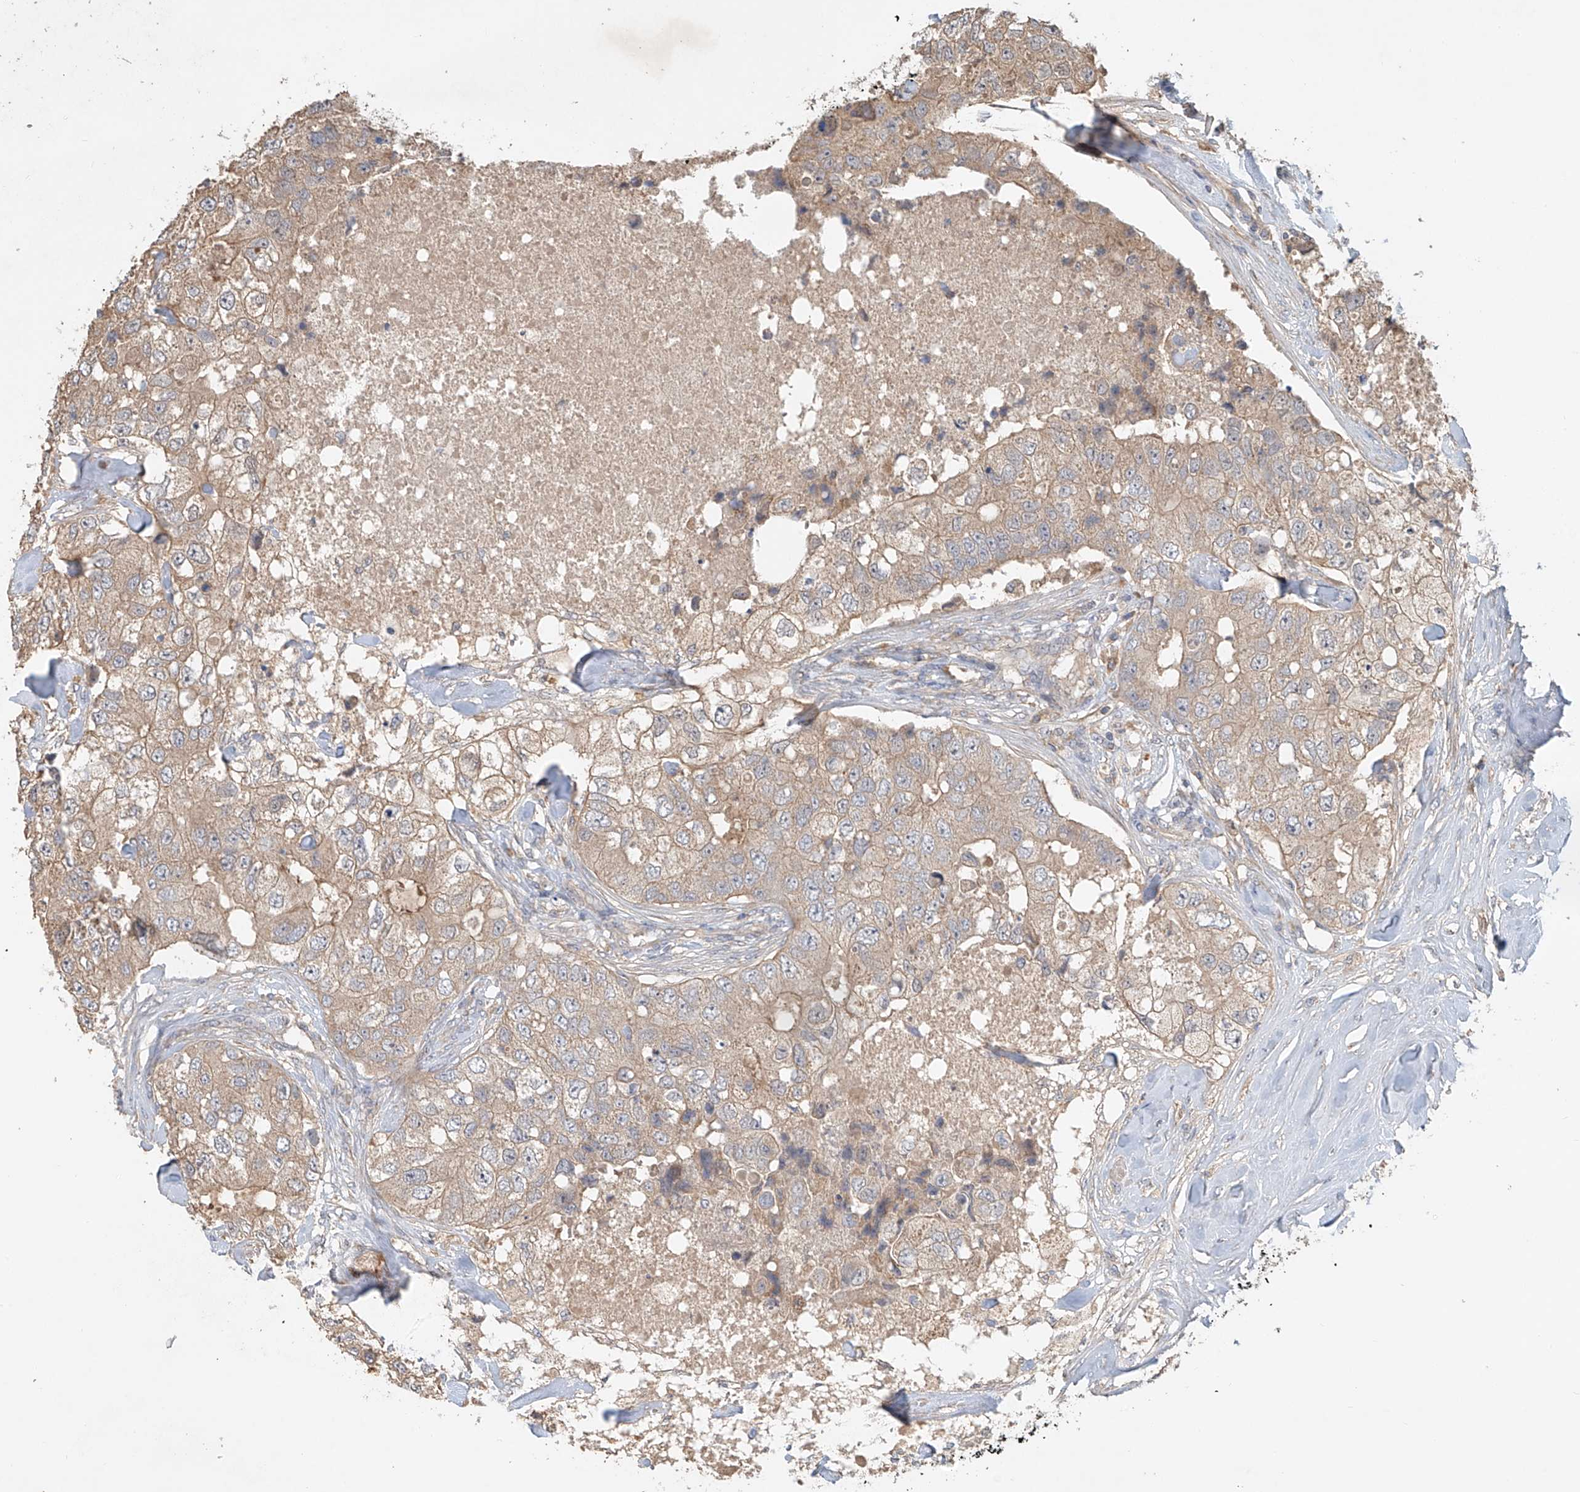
{"staining": {"intensity": "weak", "quantity": ">75%", "location": "cytoplasmic/membranous"}, "tissue": "breast cancer", "cell_type": "Tumor cells", "image_type": "cancer", "snomed": [{"axis": "morphology", "description": "Duct carcinoma"}, {"axis": "topography", "description": "Breast"}], "caption": "A histopathology image of human intraductal carcinoma (breast) stained for a protein reveals weak cytoplasmic/membranous brown staining in tumor cells.", "gene": "GNB1L", "patient": {"sex": "female", "age": 62}}